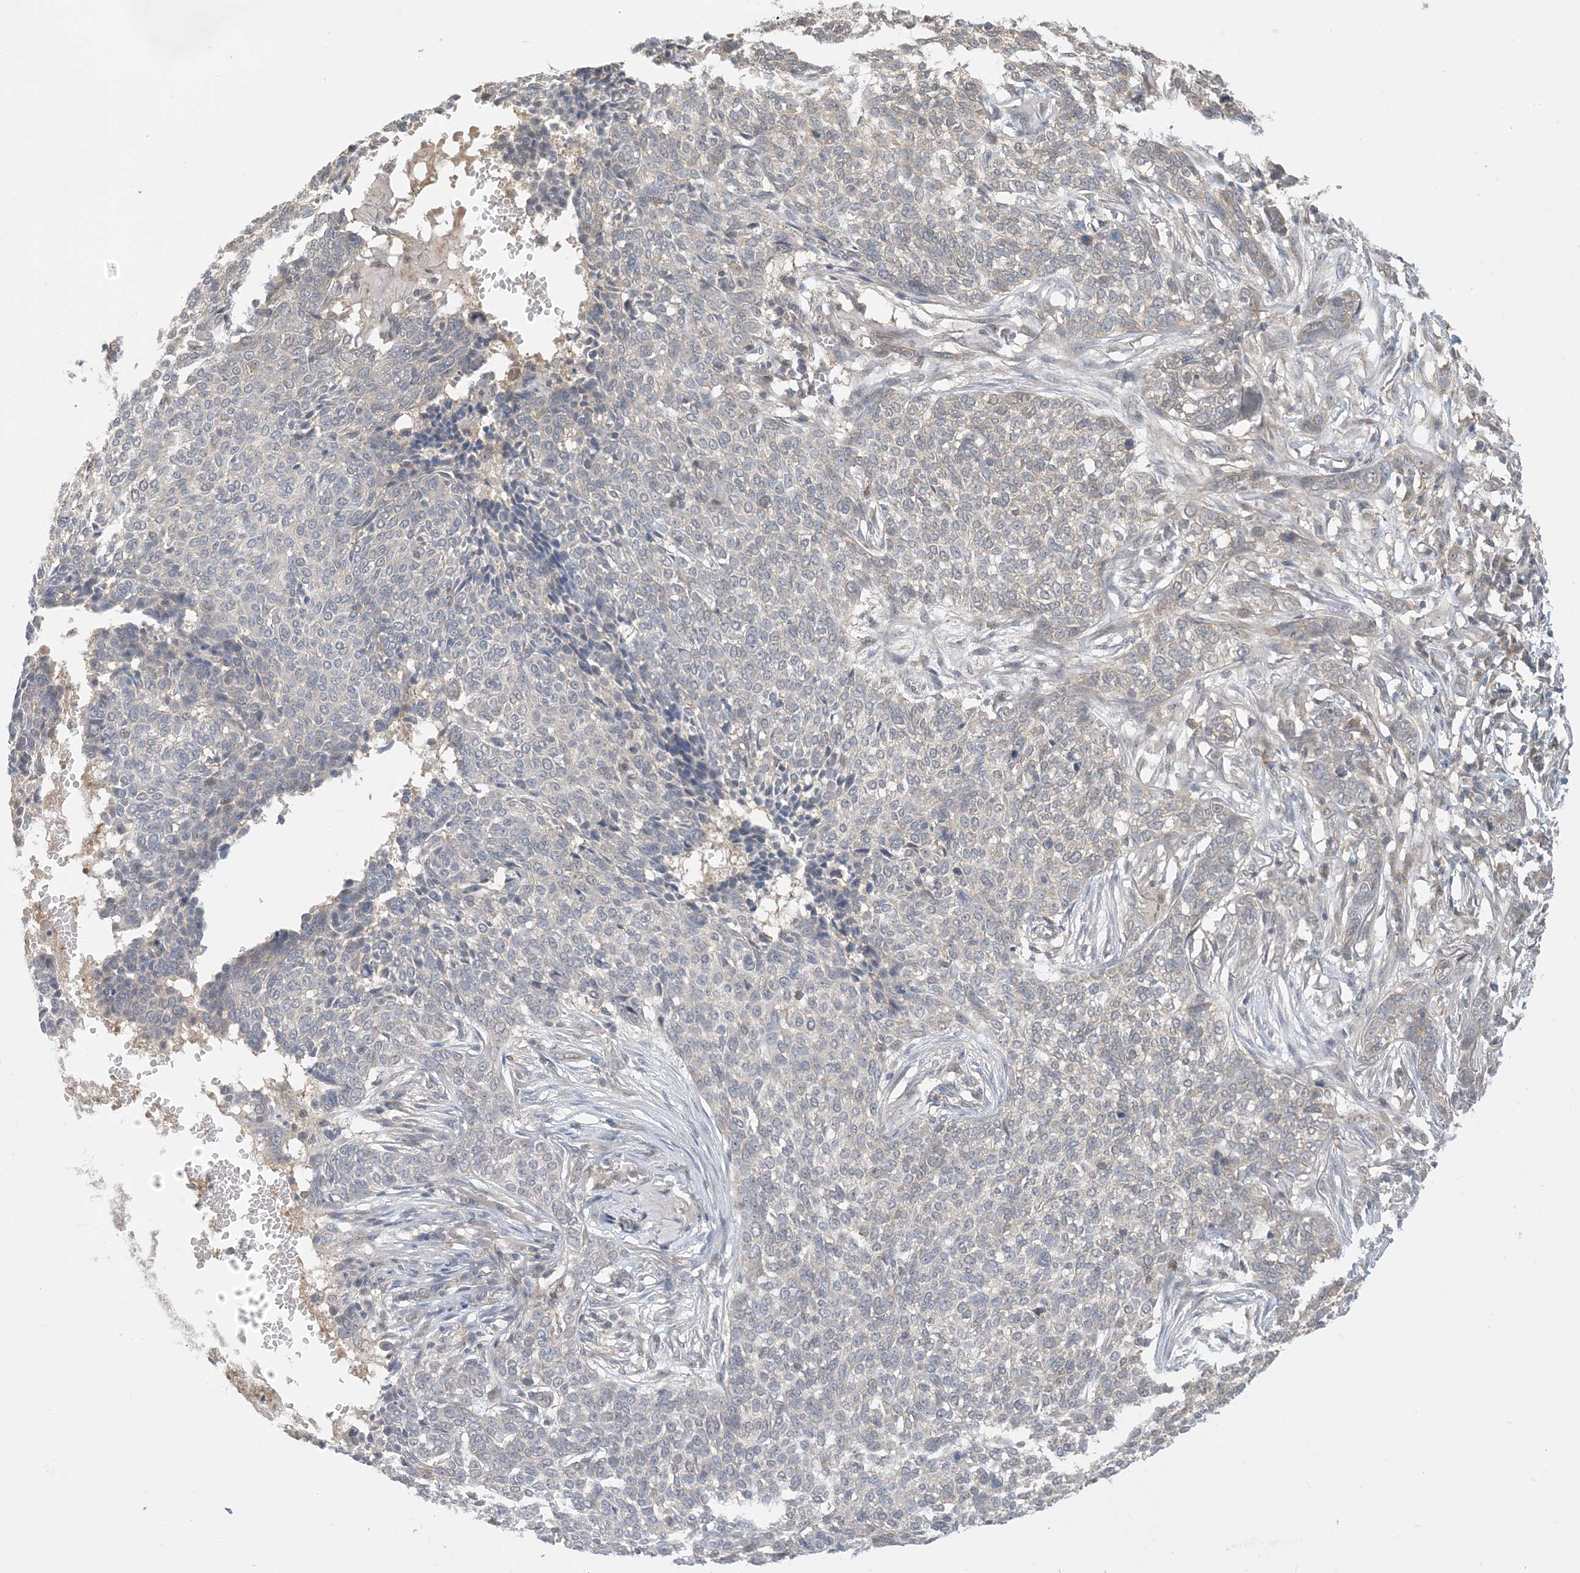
{"staining": {"intensity": "negative", "quantity": "none", "location": "none"}, "tissue": "skin cancer", "cell_type": "Tumor cells", "image_type": "cancer", "snomed": [{"axis": "morphology", "description": "Basal cell carcinoma"}, {"axis": "topography", "description": "Skin"}], "caption": "High power microscopy image of an IHC micrograph of skin cancer, revealing no significant expression in tumor cells. (Brightfield microscopy of DAB immunohistochemistry (IHC) at high magnification).", "gene": "WDR26", "patient": {"sex": "male", "age": 85}}